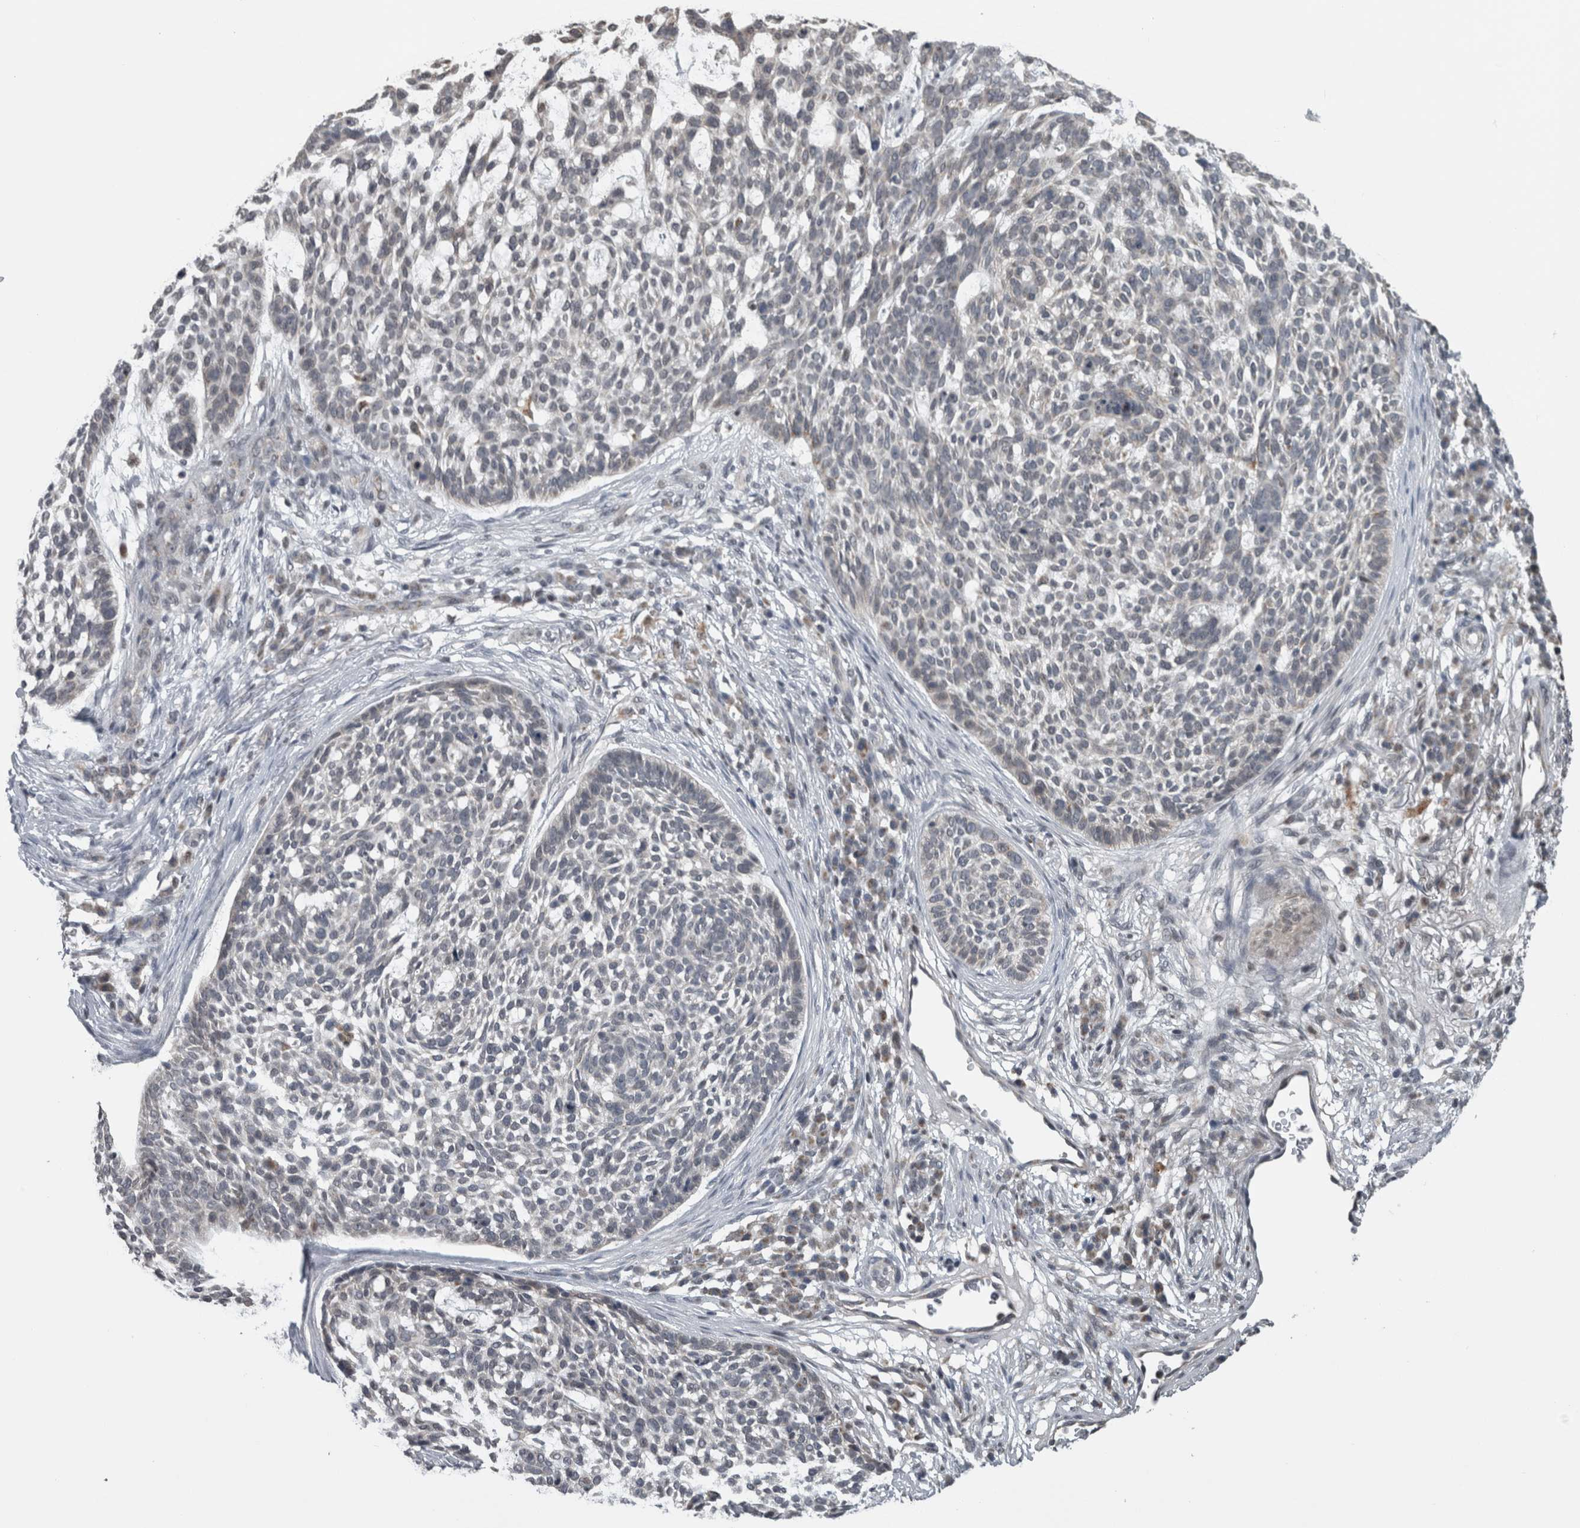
{"staining": {"intensity": "negative", "quantity": "none", "location": "none"}, "tissue": "skin cancer", "cell_type": "Tumor cells", "image_type": "cancer", "snomed": [{"axis": "morphology", "description": "Basal cell carcinoma"}, {"axis": "topography", "description": "Skin"}], "caption": "Immunohistochemistry (IHC) of skin cancer (basal cell carcinoma) demonstrates no expression in tumor cells.", "gene": "OR2K2", "patient": {"sex": "female", "age": 64}}